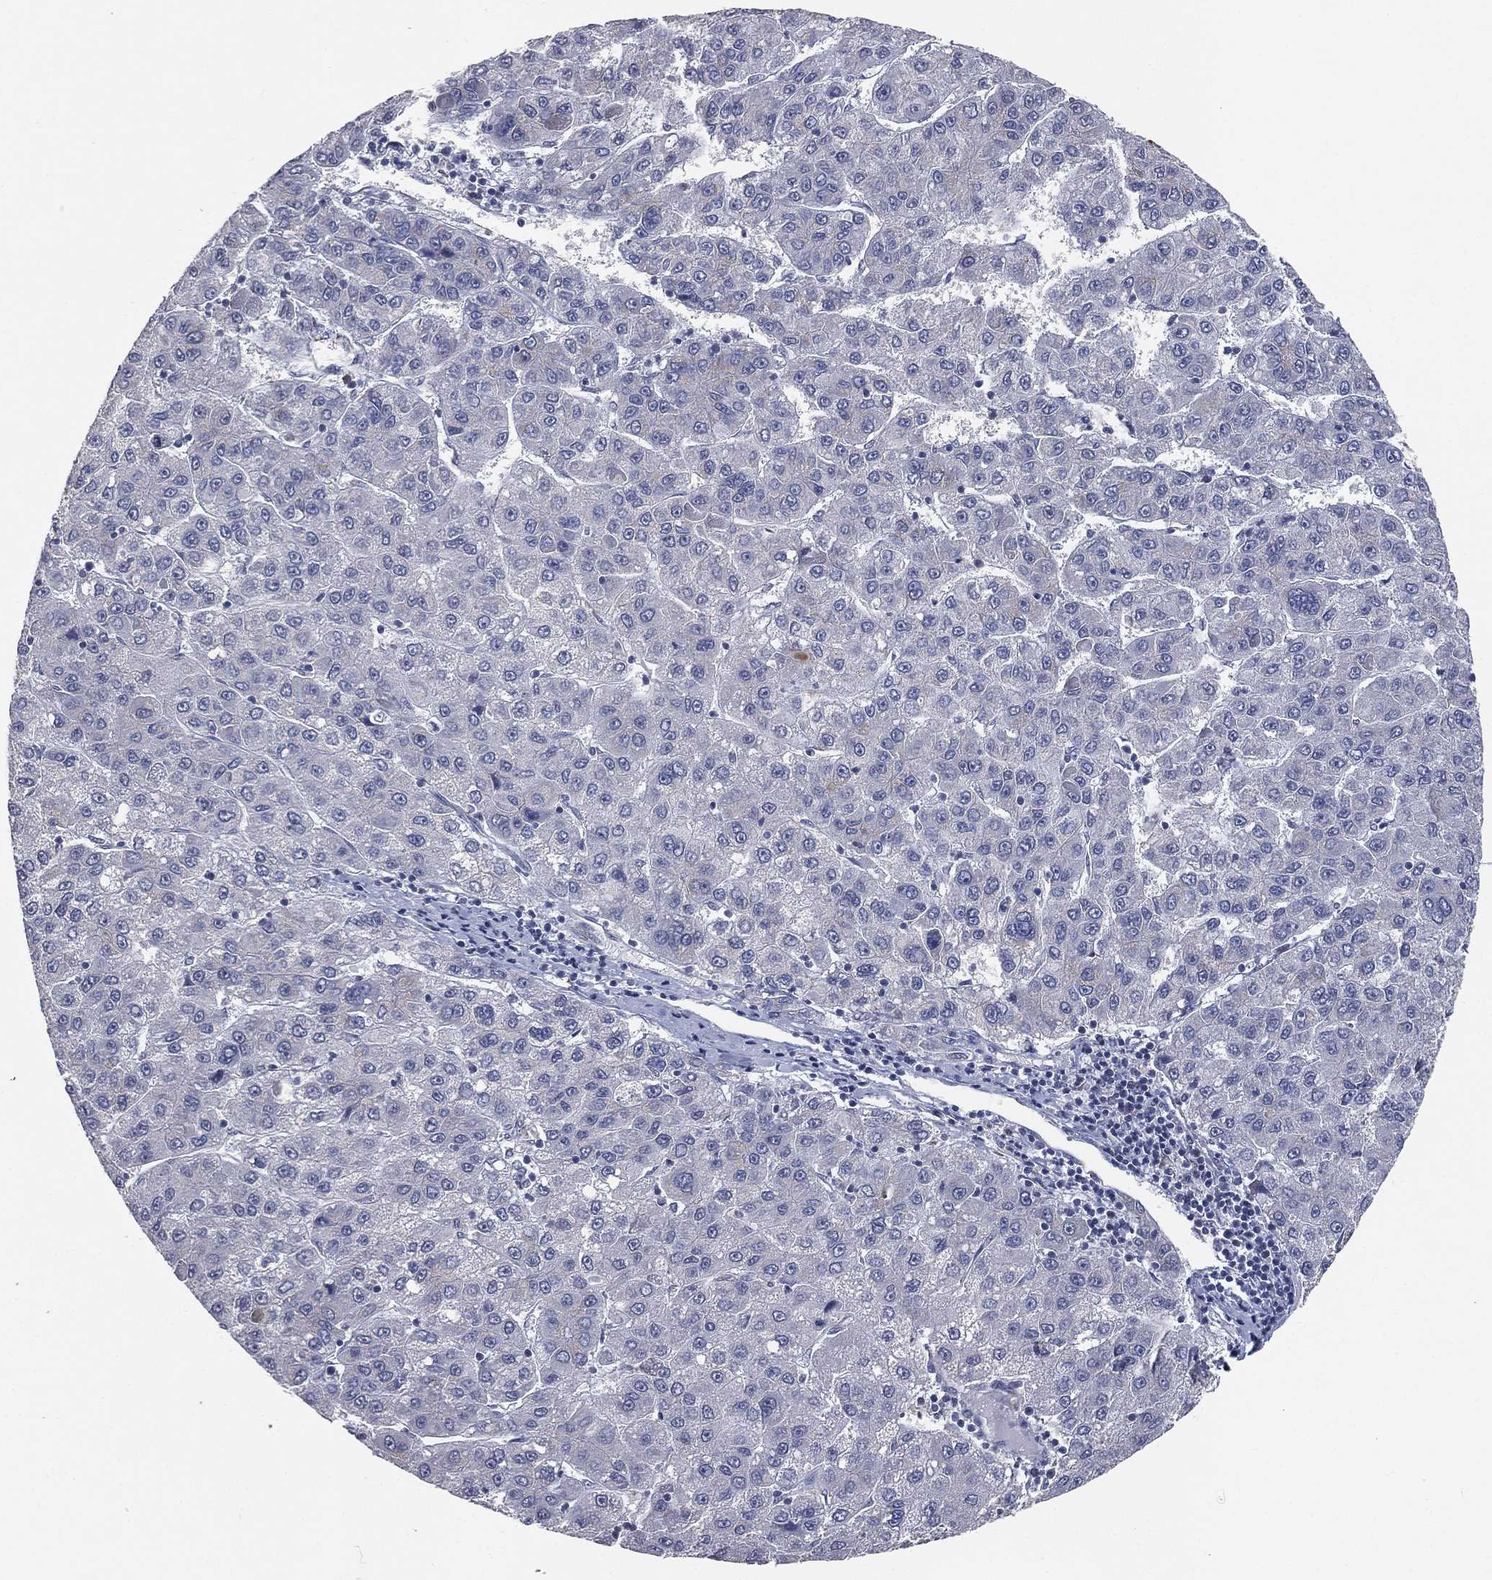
{"staining": {"intensity": "negative", "quantity": "none", "location": "none"}, "tissue": "liver cancer", "cell_type": "Tumor cells", "image_type": "cancer", "snomed": [{"axis": "morphology", "description": "Carcinoma, Hepatocellular, NOS"}, {"axis": "topography", "description": "Liver"}], "caption": "This is a photomicrograph of immunohistochemistry staining of liver hepatocellular carcinoma, which shows no staining in tumor cells.", "gene": "TICAM1", "patient": {"sex": "female", "age": 82}}